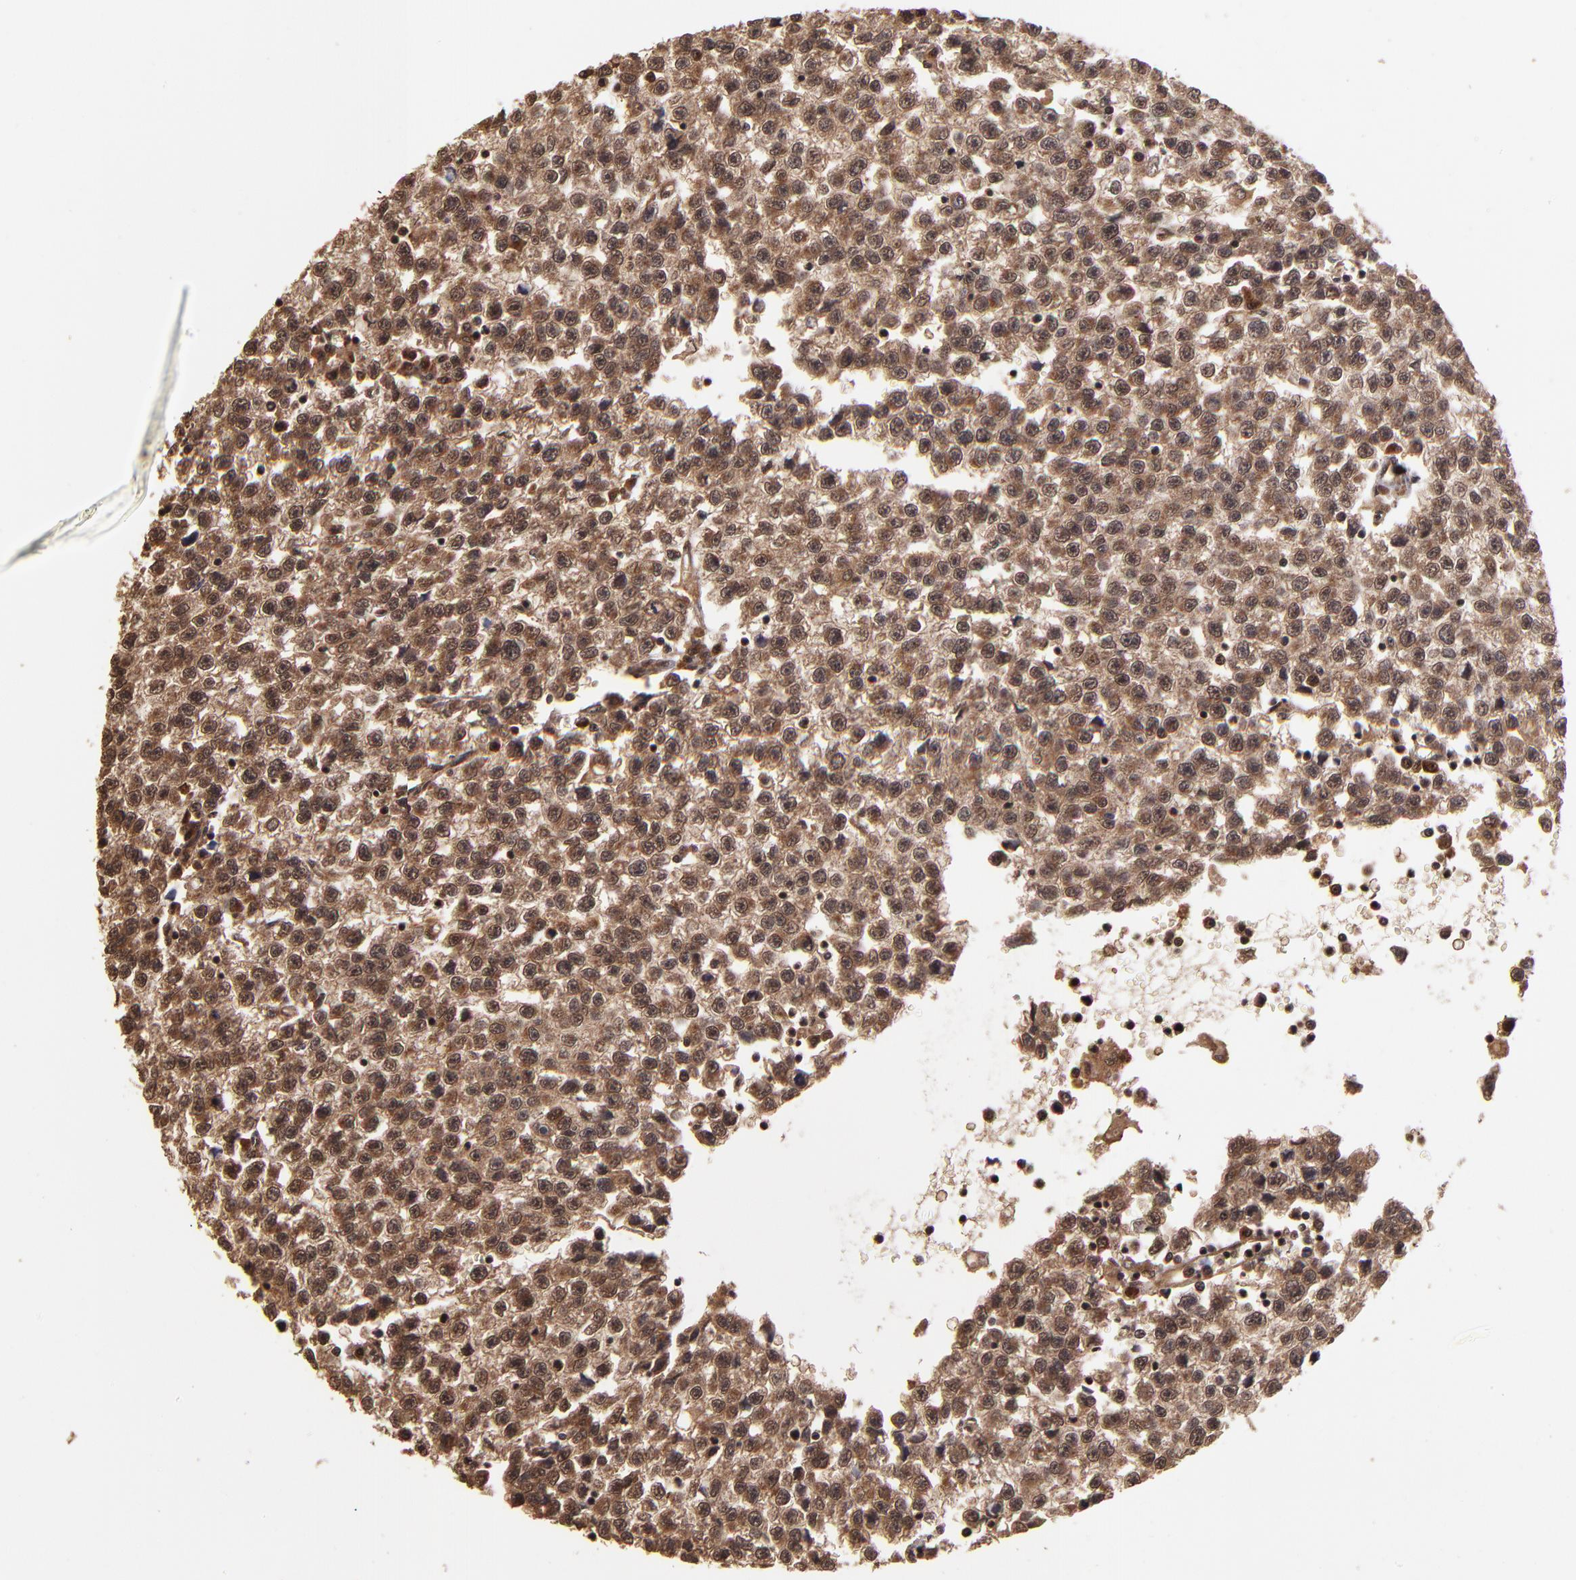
{"staining": {"intensity": "moderate", "quantity": ">75%", "location": "cytoplasmic/membranous"}, "tissue": "testis cancer", "cell_type": "Tumor cells", "image_type": "cancer", "snomed": [{"axis": "morphology", "description": "Seminoma, NOS"}, {"axis": "topography", "description": "Testis"}], "caption": "Testis seminoma stained with DAB immunohistochemistry (IHC) exhibits medium levels of moderate cytoplasmic/membranous expression in approximately >75% of tumor cells.", "gene": "NFE2L2", "patient": {"sex": "male", "age": 35}}